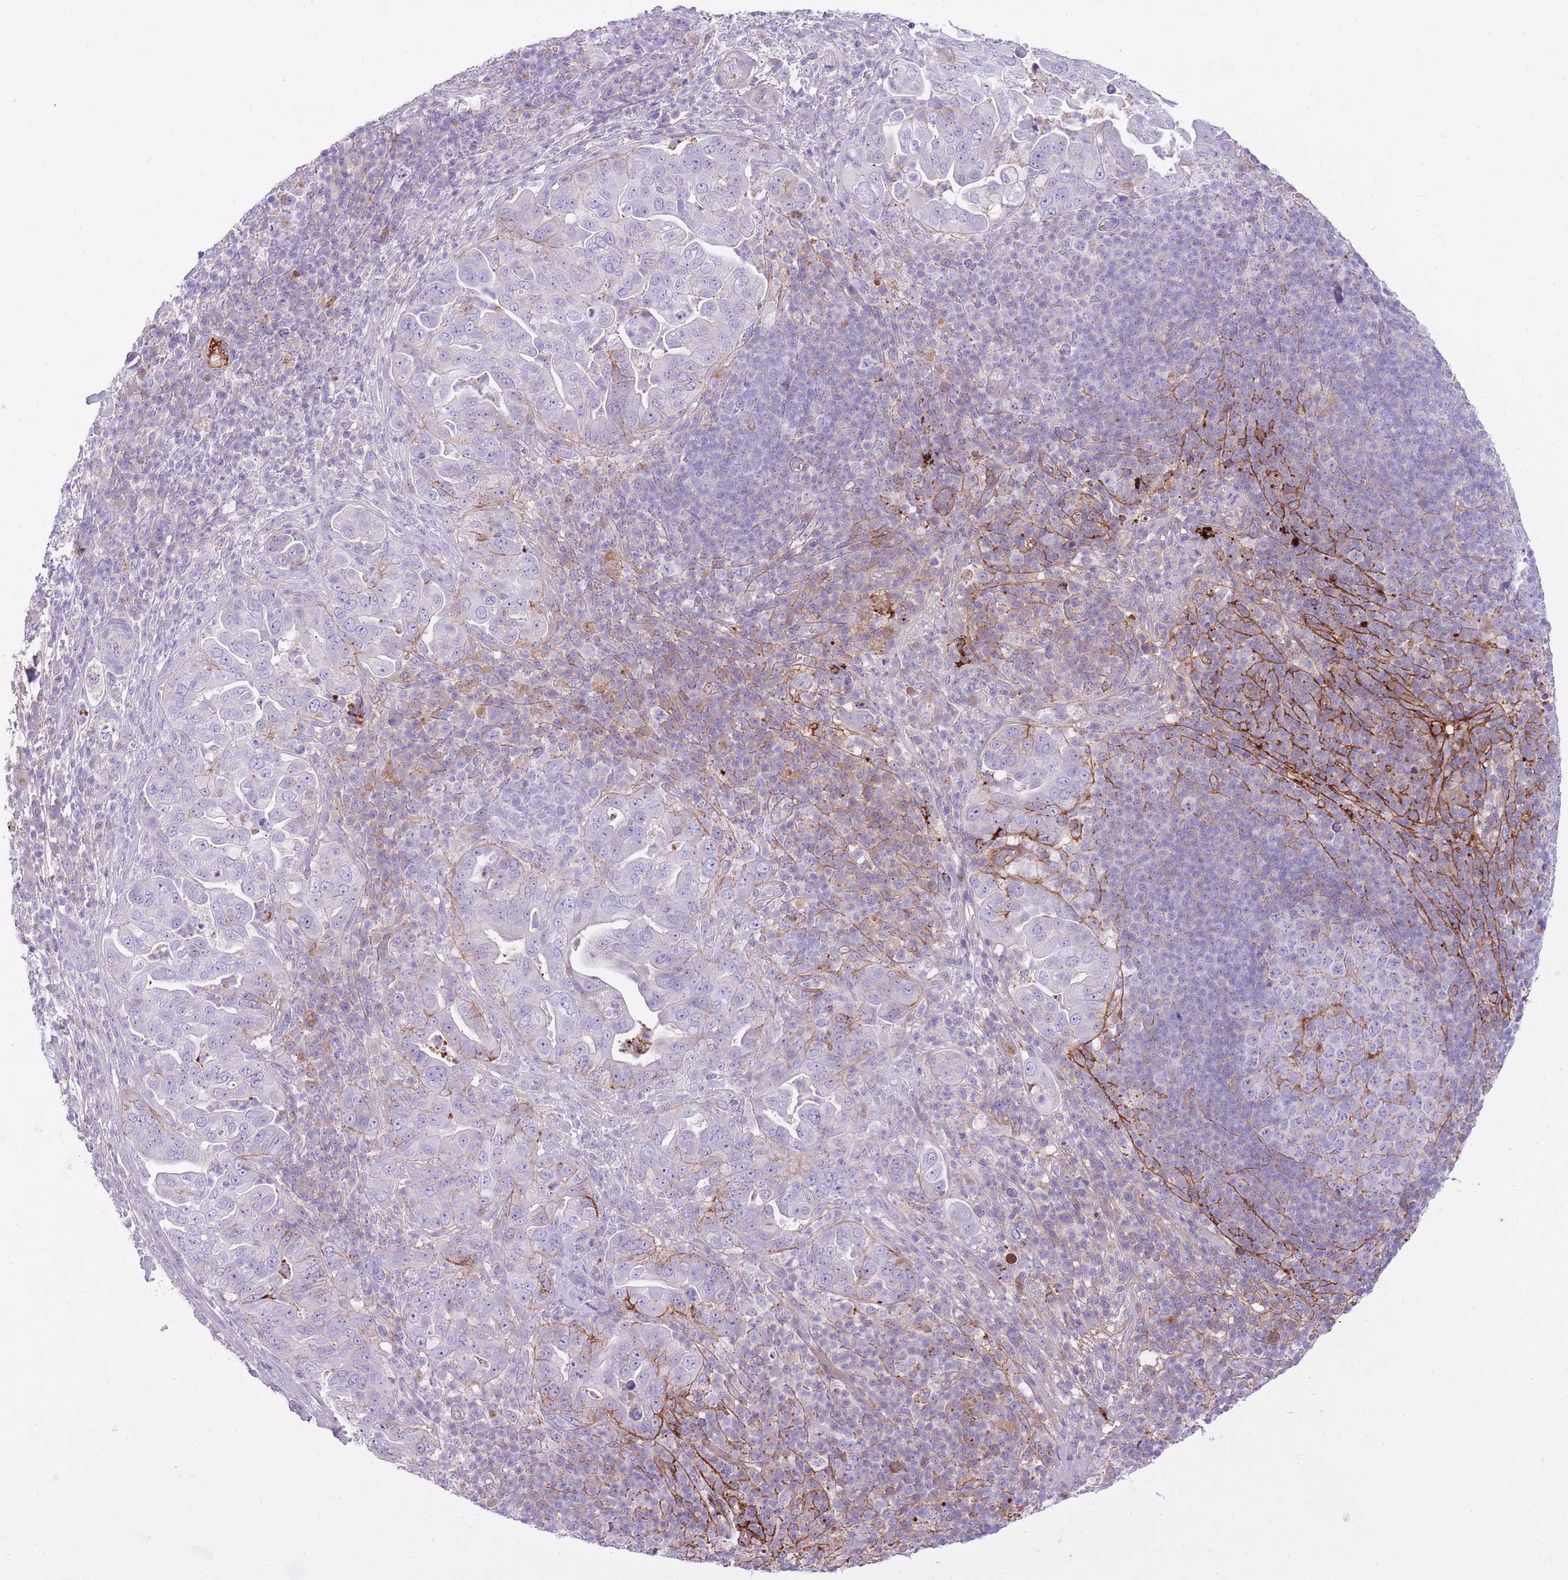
{"staining": {"intensity": "negative", "quantity": "none", "location": "none"}, "tissue": "pancreatic cancer", "cell_type": "Tumor cells", "image_type": "cancer", "snomed": [{"axis": "morphology", "description": "Adenocarcinoma, NOS"}, {"axis": "topography", "description": "Pancreas"}], "caption": "Tumor cells show no significant protein staining in adenocarcinoma (pancreatic).", "gene": "HRG", "patient": {"sex": "female", "age": 63}}